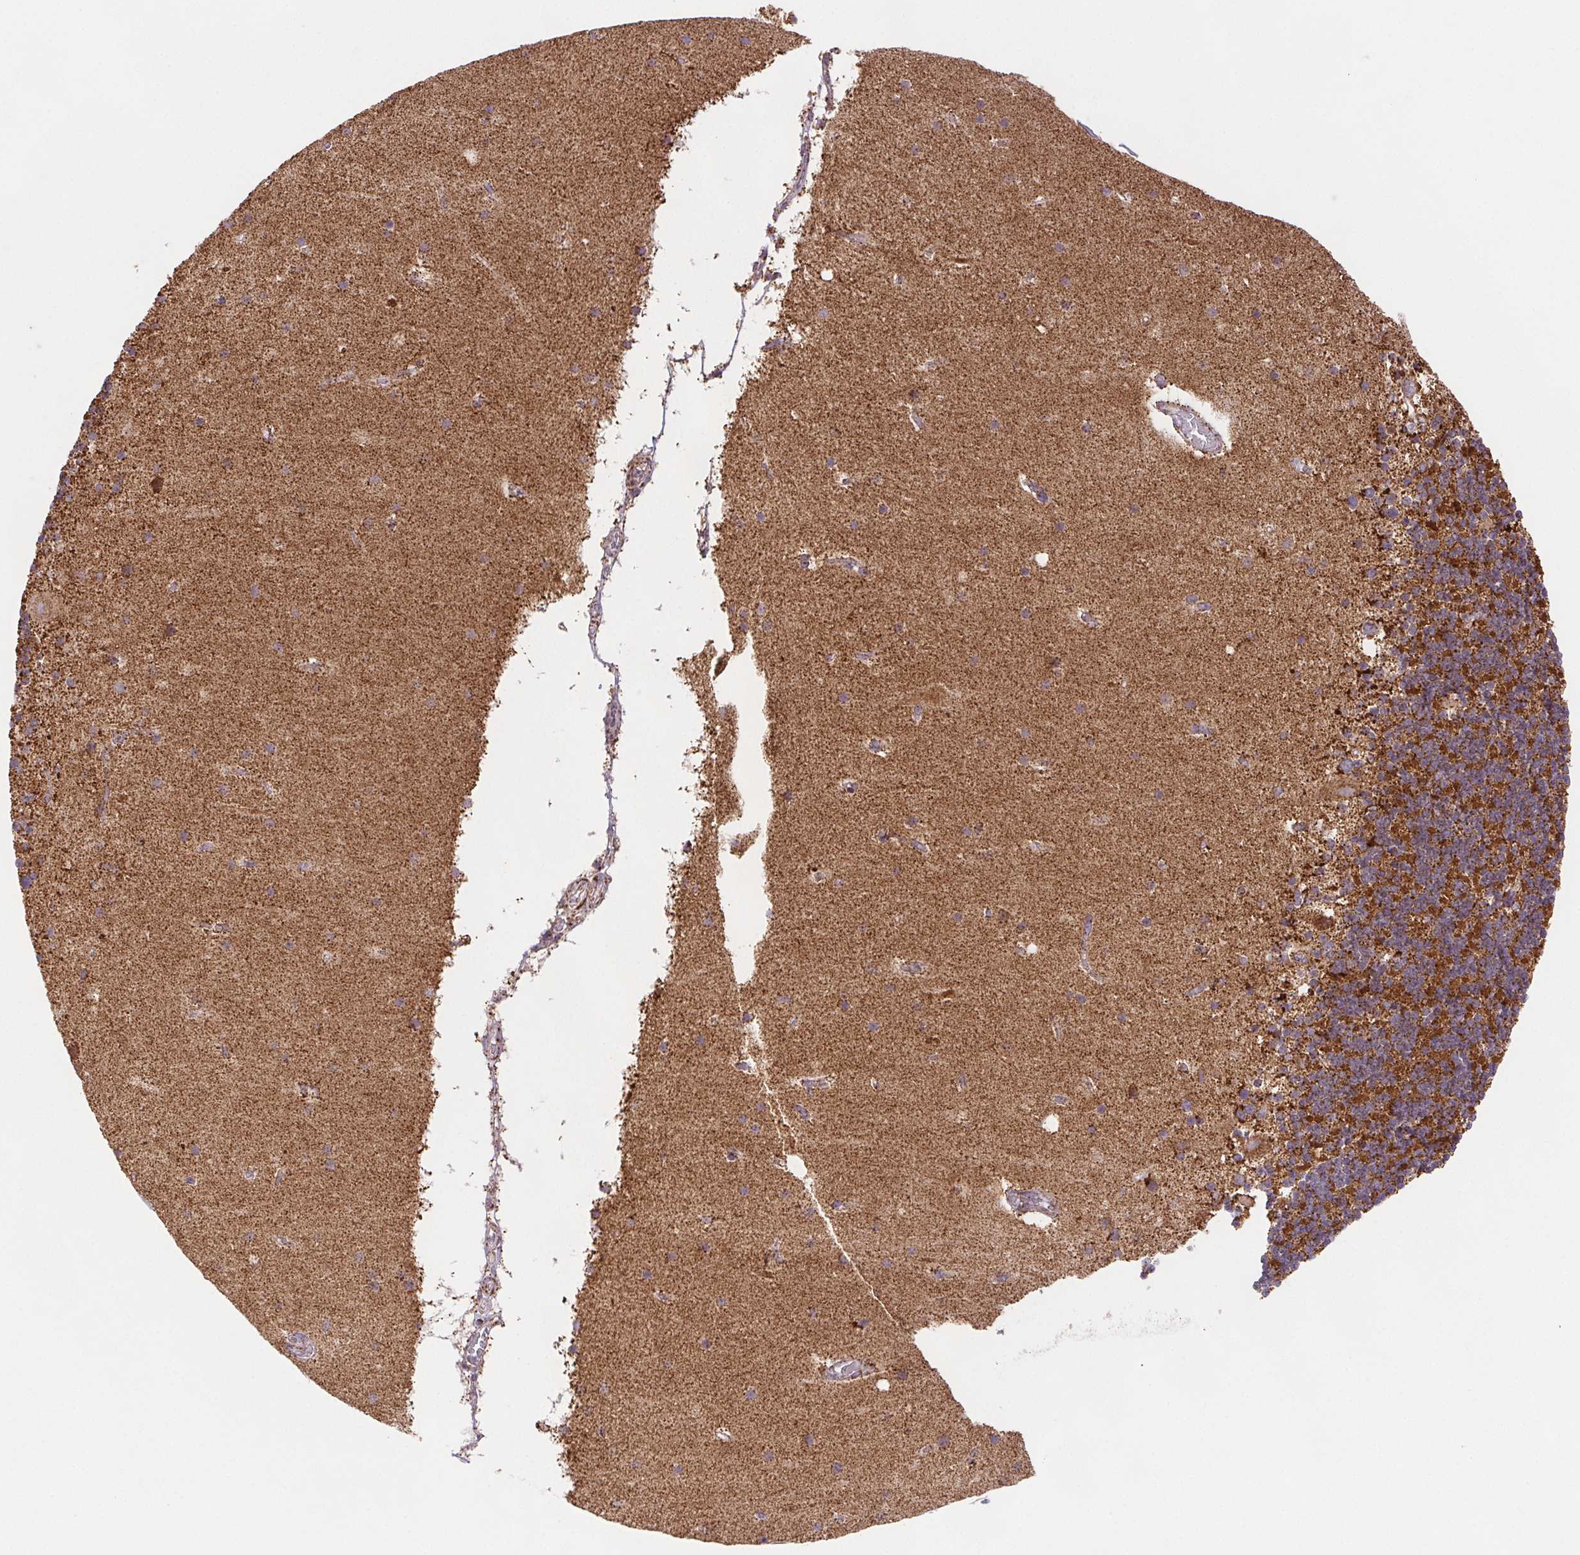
{"staining": {"intensity": "moderate", "quantity": ">75%", "location": "cytoplasmic/membranous"}, "tissue": "cerebellum", "cell_type": "Cells in granular layer", "image_type": "normal", "snomed": [{"axis": "morphology", "description": "Normal tissue, NOS"}, {"axis": "topography", "description": "Cerebellum"}], "caption": "Cerebellum stained with DAB (3,3'-diaminobenzidine) immunohistochemistry shows medium levels of moderate cytoplasmic/membranous expression in about >75% of cells in granular layer.", "gene": "NIPSNAP2", "patient": {"sex": "male", "age": 70}}